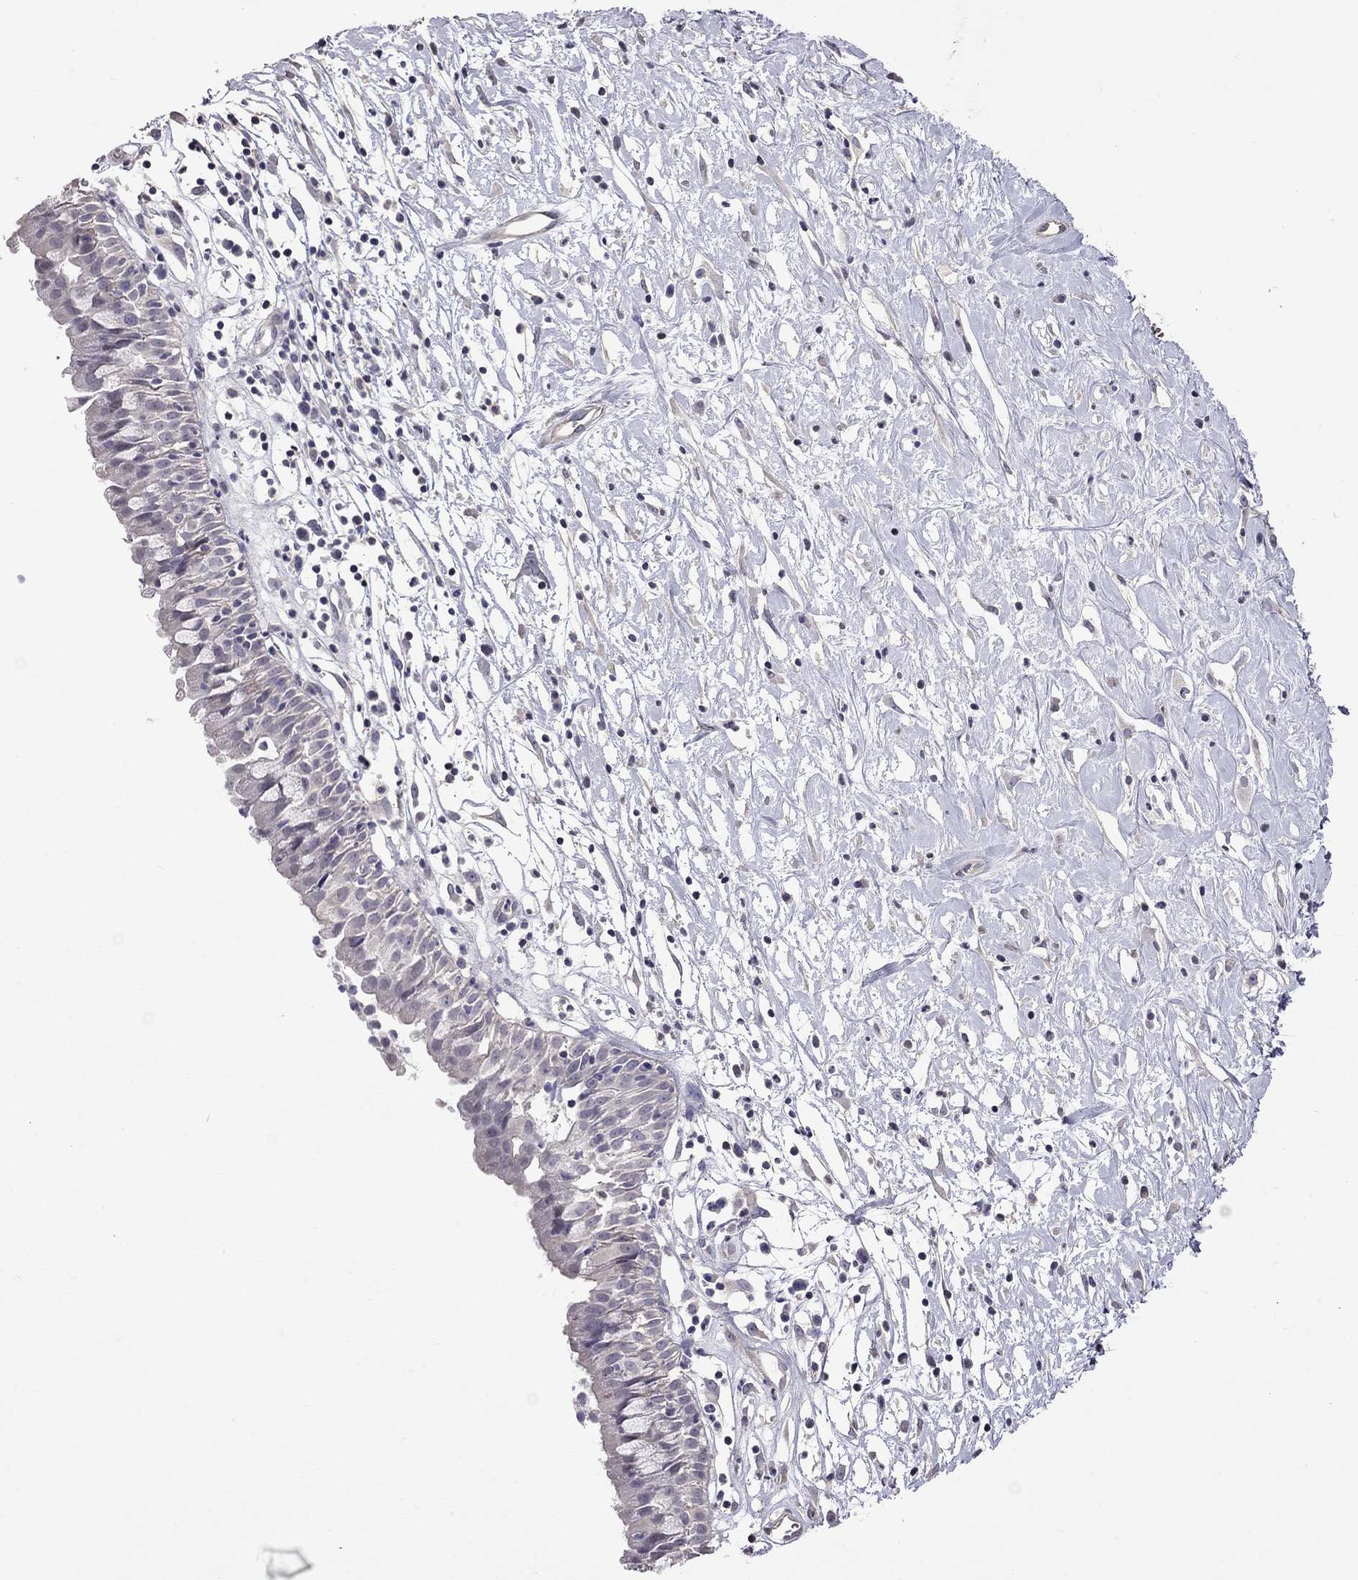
{"staining": {"intensity": "negative", "quantity": "none", "location": "none"}, "tissue": "nasopharynx", "cell_type": "Respiratory epithelial cells", "image_type": "normal", "snomed": [{"axis": "morphology", "description": "Normal tissue, NOS"}, {"axis": "topography", "description": "Nasopharynx"}], "caption": "This is an IHC micrograph of unremarkable human nasopharynx. There is no positivity in respiratory epithelial cells.", "gene": "FEZ1", "patient": {"sex": "male", "age": 9}}